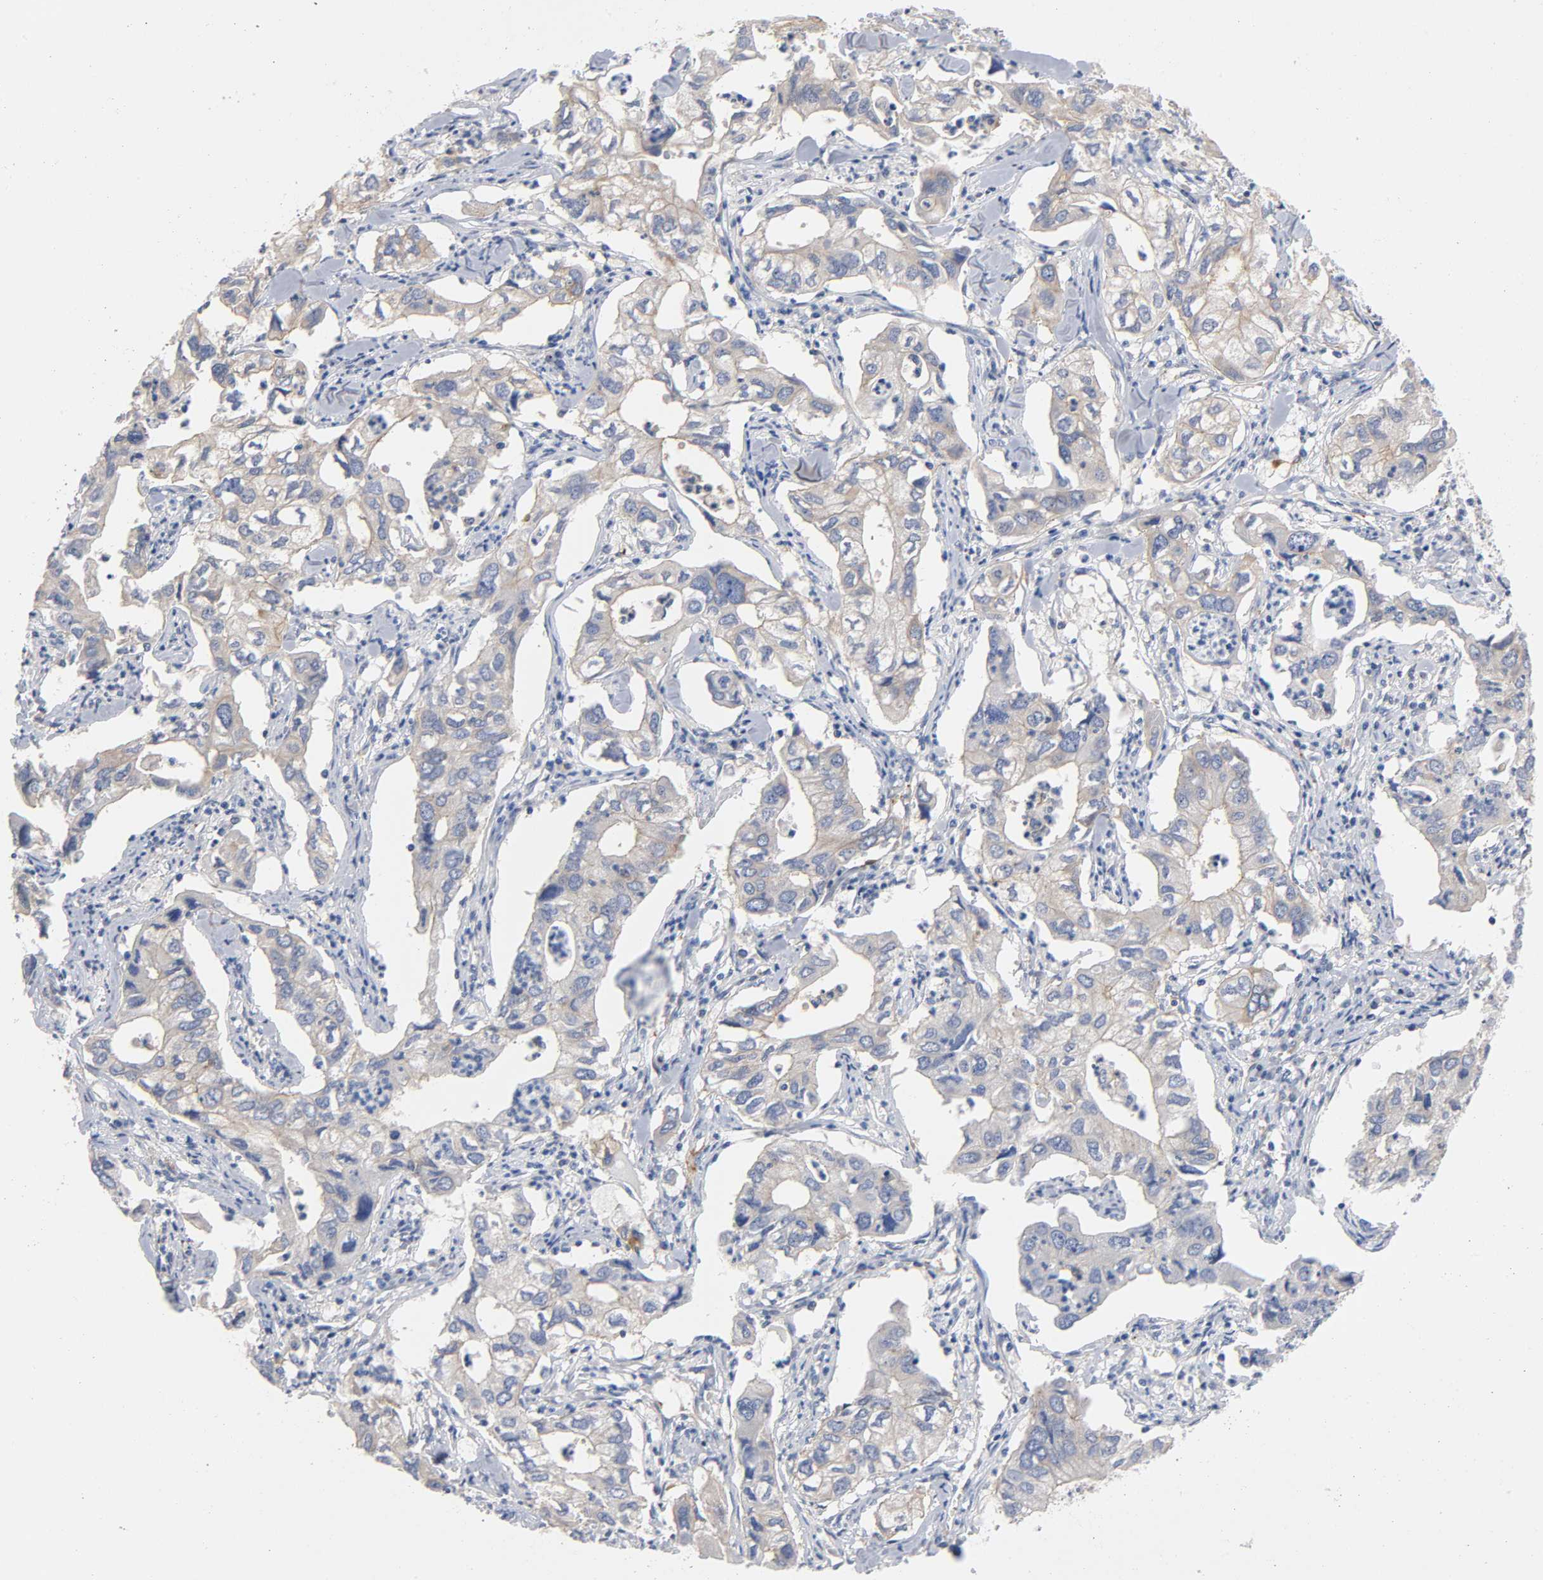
{"staining": {"intensity": "weak", "quantity": ">75%", "location": "cytoplasmic/membranous"}, "tissue": "lung cancer", "cell_type": "Tumor cells", "image_type": "cancer", "snomed": [{"axis": "morphology", "description": "Adenocarcinoma, NOS"}, {"axis": "topography", "description": "Lung"}], "caption": "Weak cytoplasmic/membranous staining is appreciated in about >75% of tumor cells in adenocarcinoma (lung). (Brightfield microscopy of DAB IHC at high magnification).", "gene": "SRC", "patient": {"sex": "male", "age": 48}}